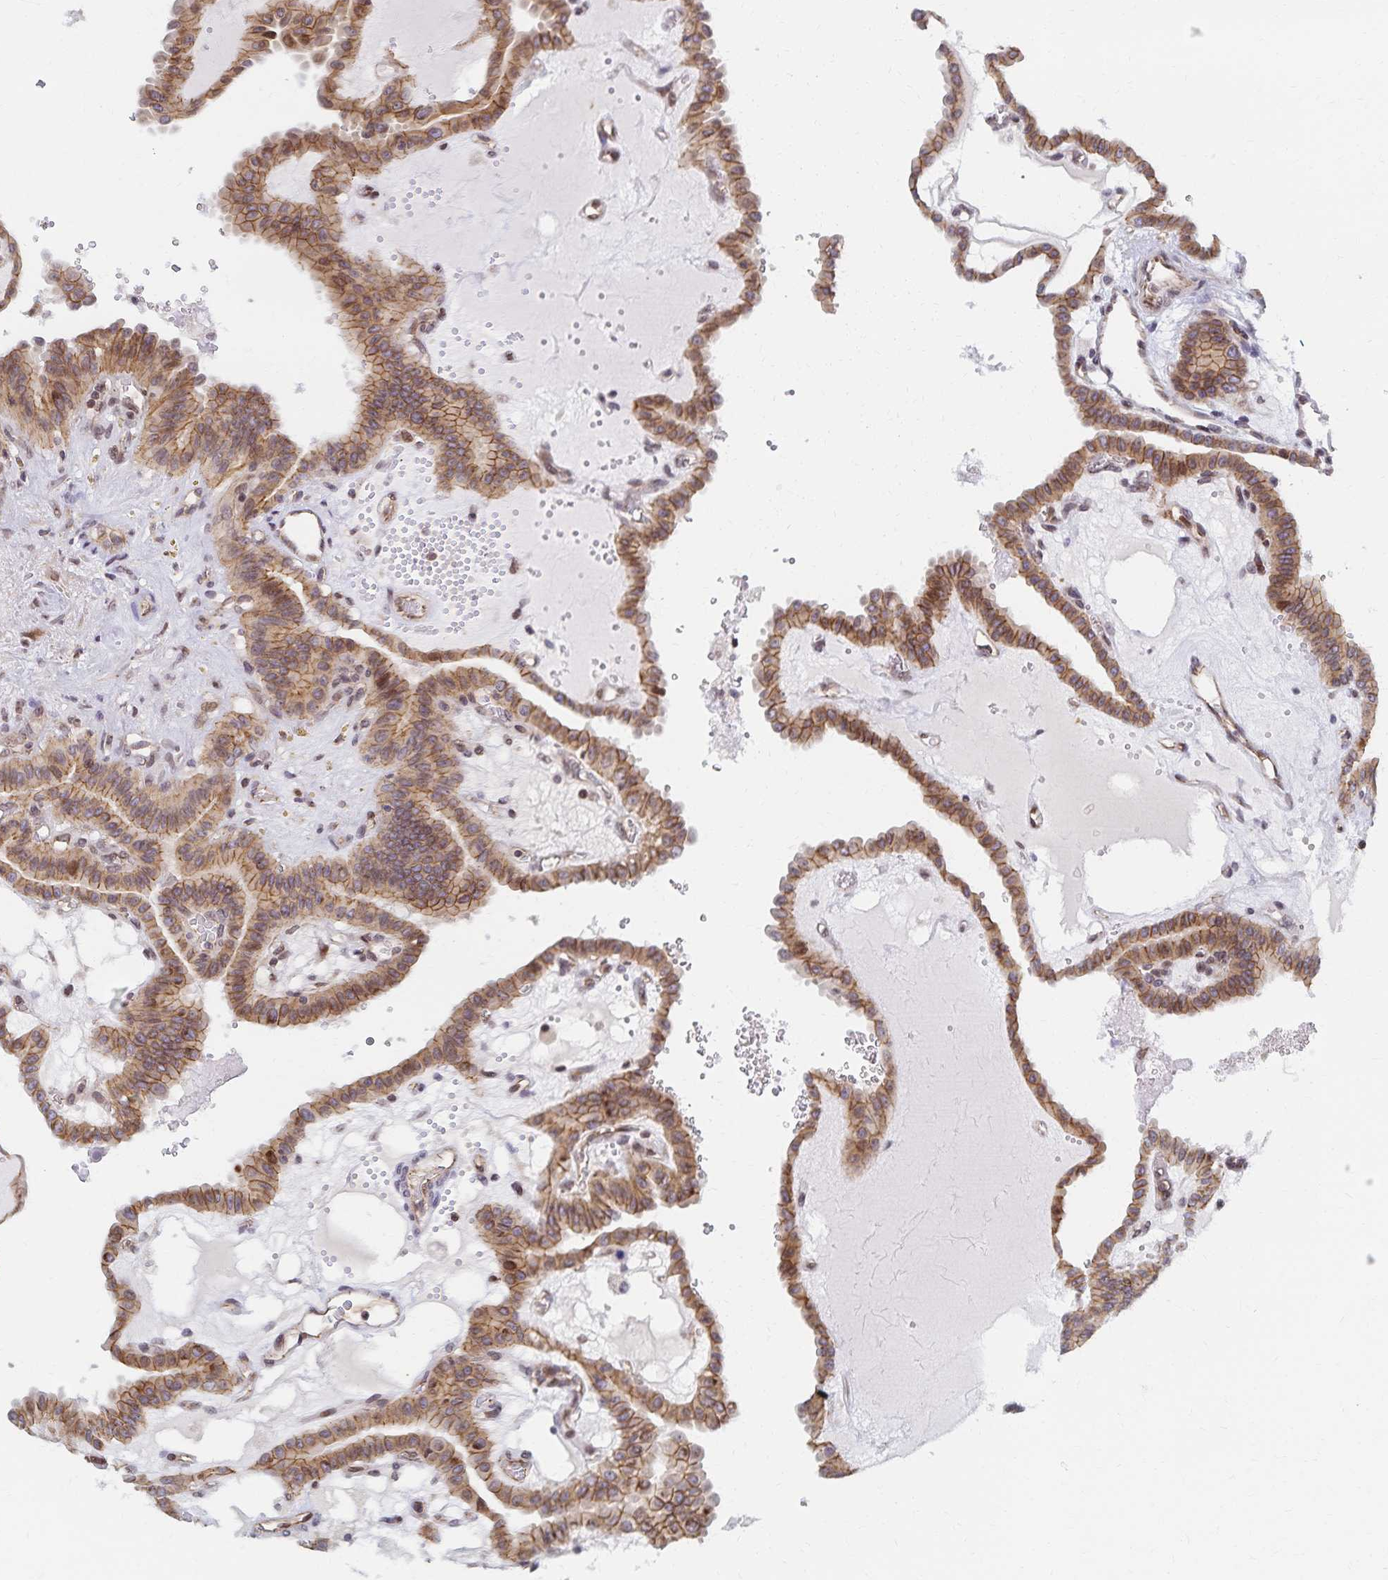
{"staining": {"intensity": "moderate", "quantity": "25%-75%", "location": "cytoplasmic/membranous"}, "tissue": "thyroid cancer", "cell_type": "Tumor cells", "image_type": "cancer", "snomed": [{"axis": "morphology", "description": "Papillary adenocarcinoma, NOS"}, {"axis": "topography", "description": "Thyroid gland"}], "caption": "This is a micrograph of immunohistochemistry (IHC) staining of thyroid papillary adenocarcinoma, which shows moderate expression in the cytoplasmic/membranous of tumor cells.", "gene": "RAB9B", "patient": {"sex": "male", "age": 87}}